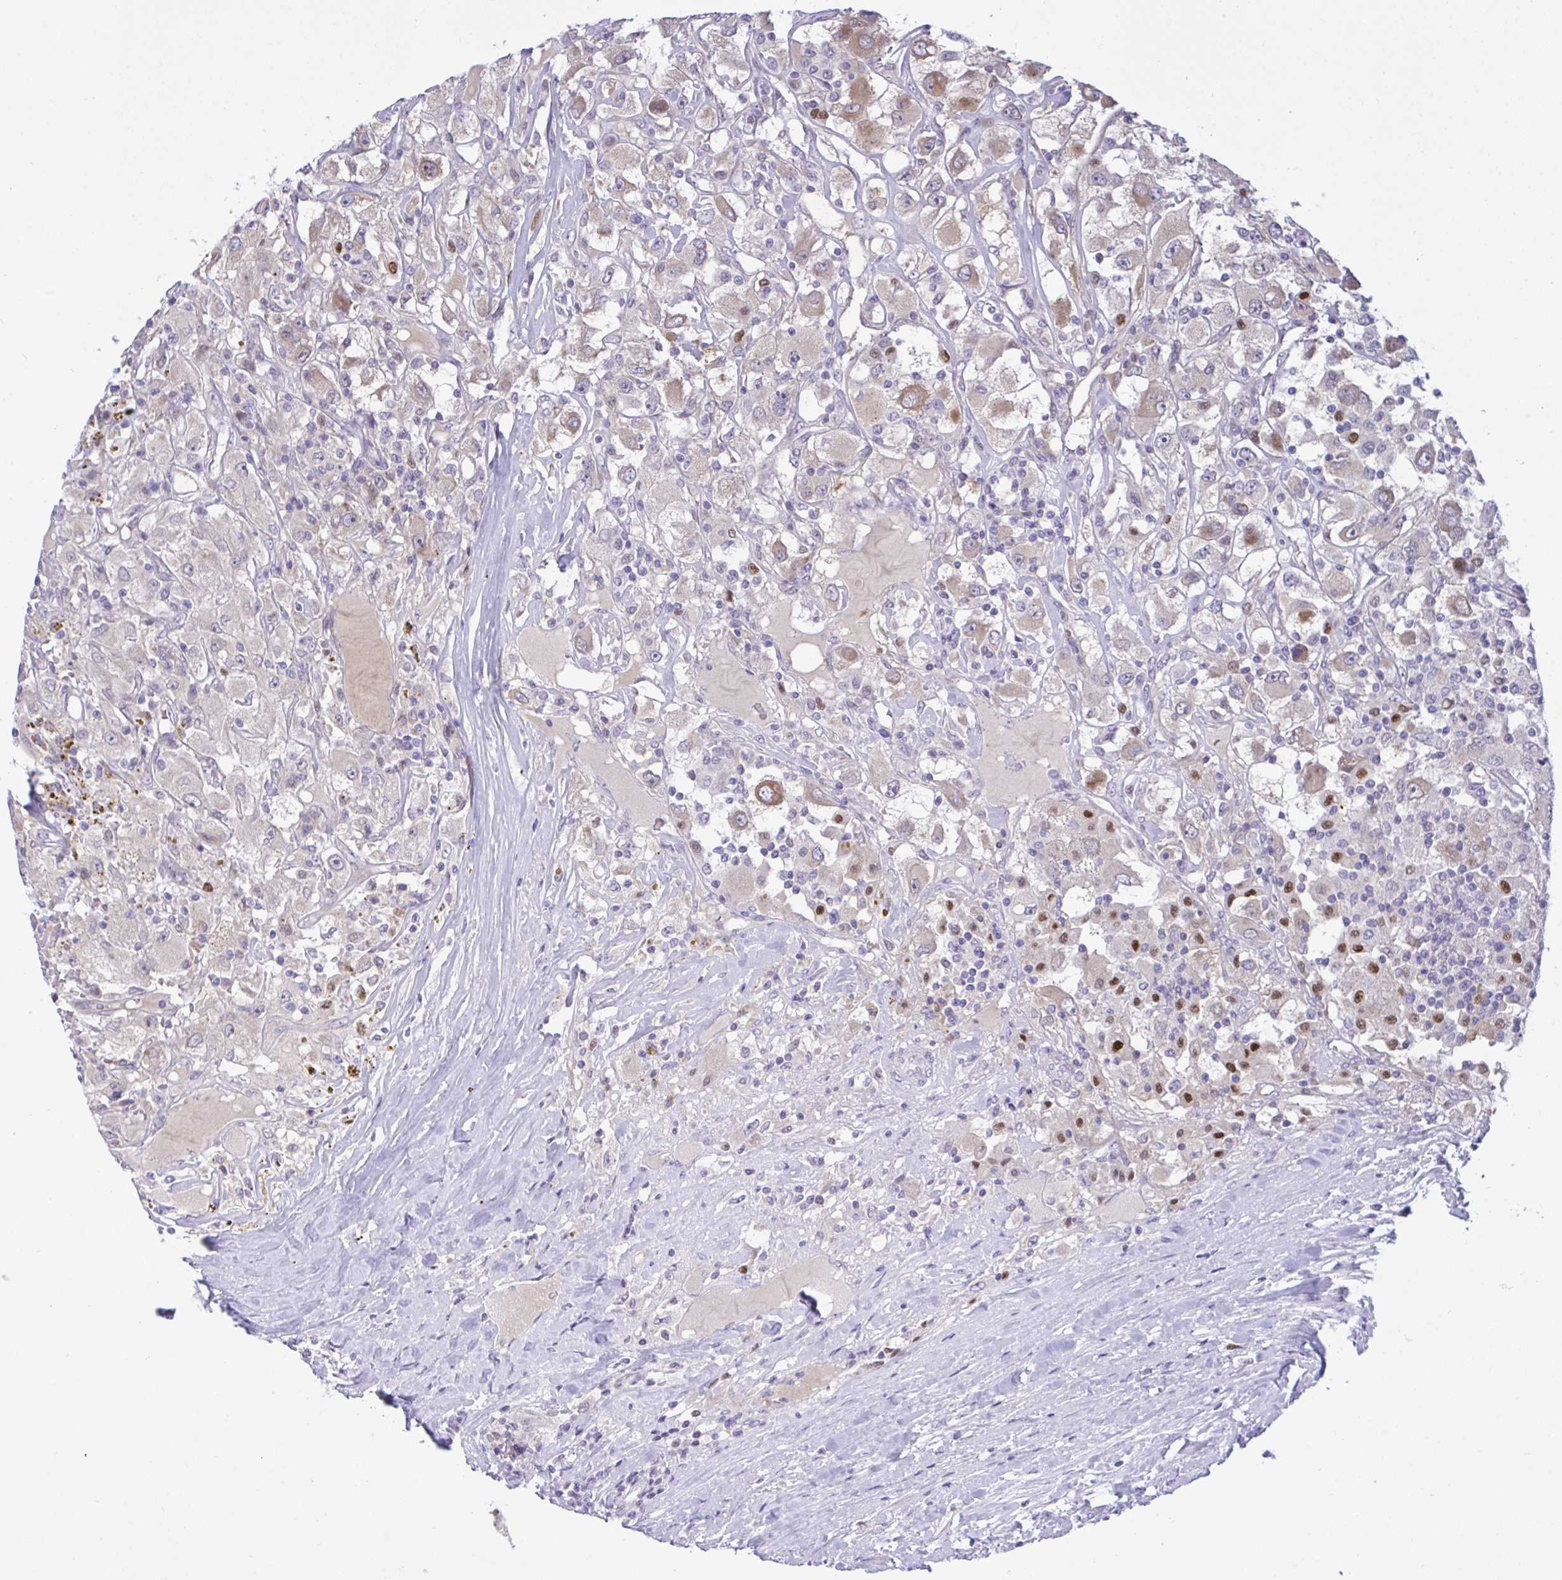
{"staining": {"intensity": "moderate", "quantity": "<25%", "location": "cytoplasmic/membranous"}, "tissue": "renal cancer", "cell_type": "Tumor cells", "image_type": "cancer", "snomed": [{"axis": "morphology", "description": "Adenocarcinoma, NOS"}, {"axis": "topography", "description": "Kidney"}], "caption": "This histopathology image shows adenocarcinoma (renal) stained with IHC to label a protein in brown. The cytoplasmic/membranous of tumor cells show moderate positivity for the protein. Nuclei are counter-stained blue.", "gene": "EPOP", "patient": {"sex": "female", "age": 67}}